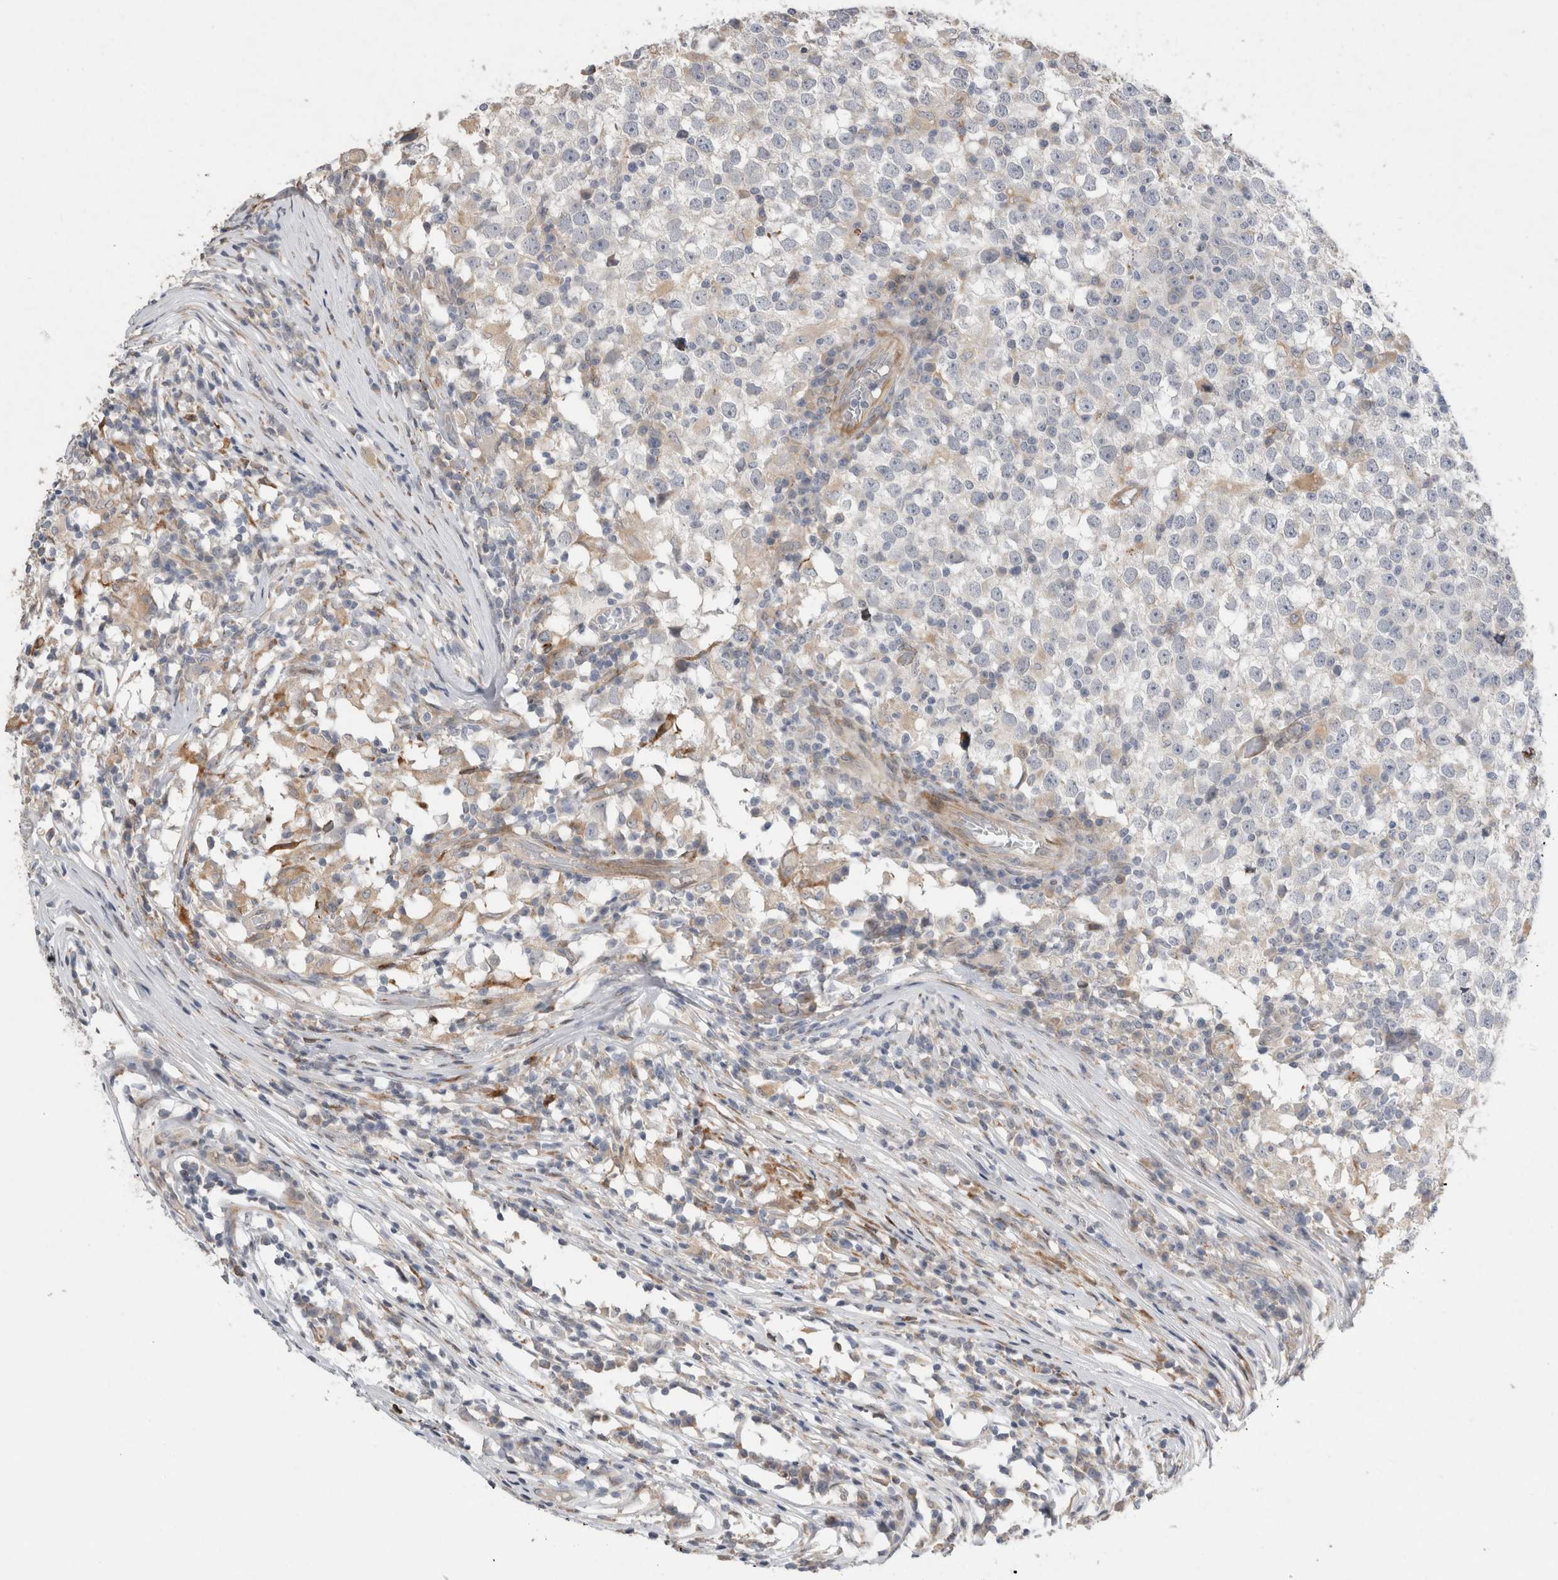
{"staining": {"intensity": "negative", "quantity": "none", "location": "none"}, "tissue": "testis cancer", "cell_type": "Tumor cells", "image_type": "cancer", "snomed": [{"axis": "morphology", "description": "Seminoma, NOS"}, {"axis": "topography", "description": "Testis"}], "caption": "Tumor cells show no significant staining in testis cancer (seminoma). The staining is performed using DAB brown chromogen with nuclei counter-stained in using hematoxylin.", "gene": "TRMT9B", "patient": {"sex": "male", "age": 65}}